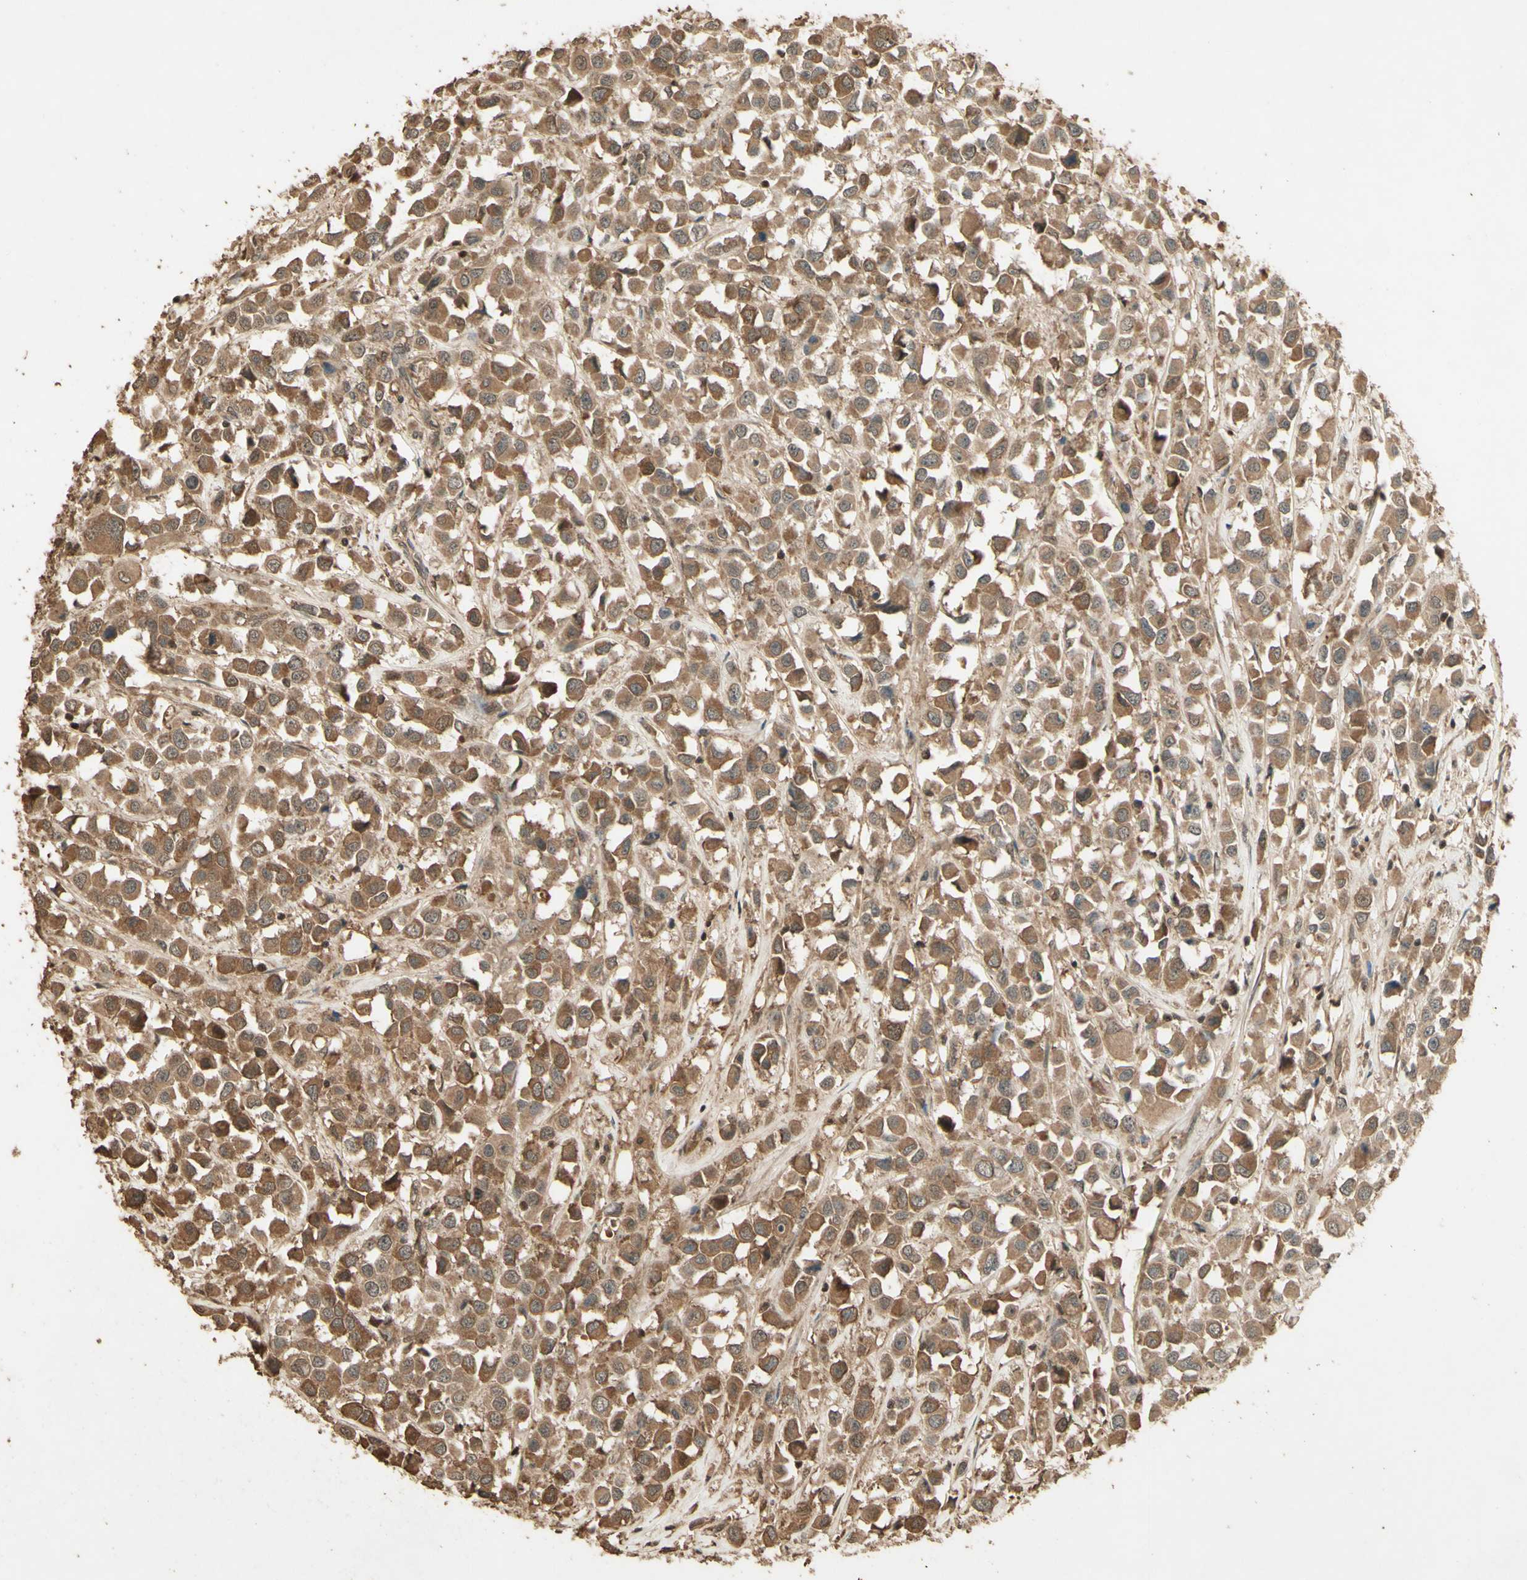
{"staining": {"intensity": "moderate", "quantity": ">75%", "location": "cytoplasmic/membranous"}, "tissue": "breast cancer", "cell_type": "Tumor cells", "image_type": "cancer", "snomed": [{"axis": "morphology", "description": "Duct carcinoma"}, {"axis": "topography", "description": "Breast"}], "caption": "Tumor cells exhibit moderate cytoplasmic/membranous positivity in approximately >75% of cells in breast cancer.", "gene": "SMAD9", "patient": {"sex": "female", "age": 61}}